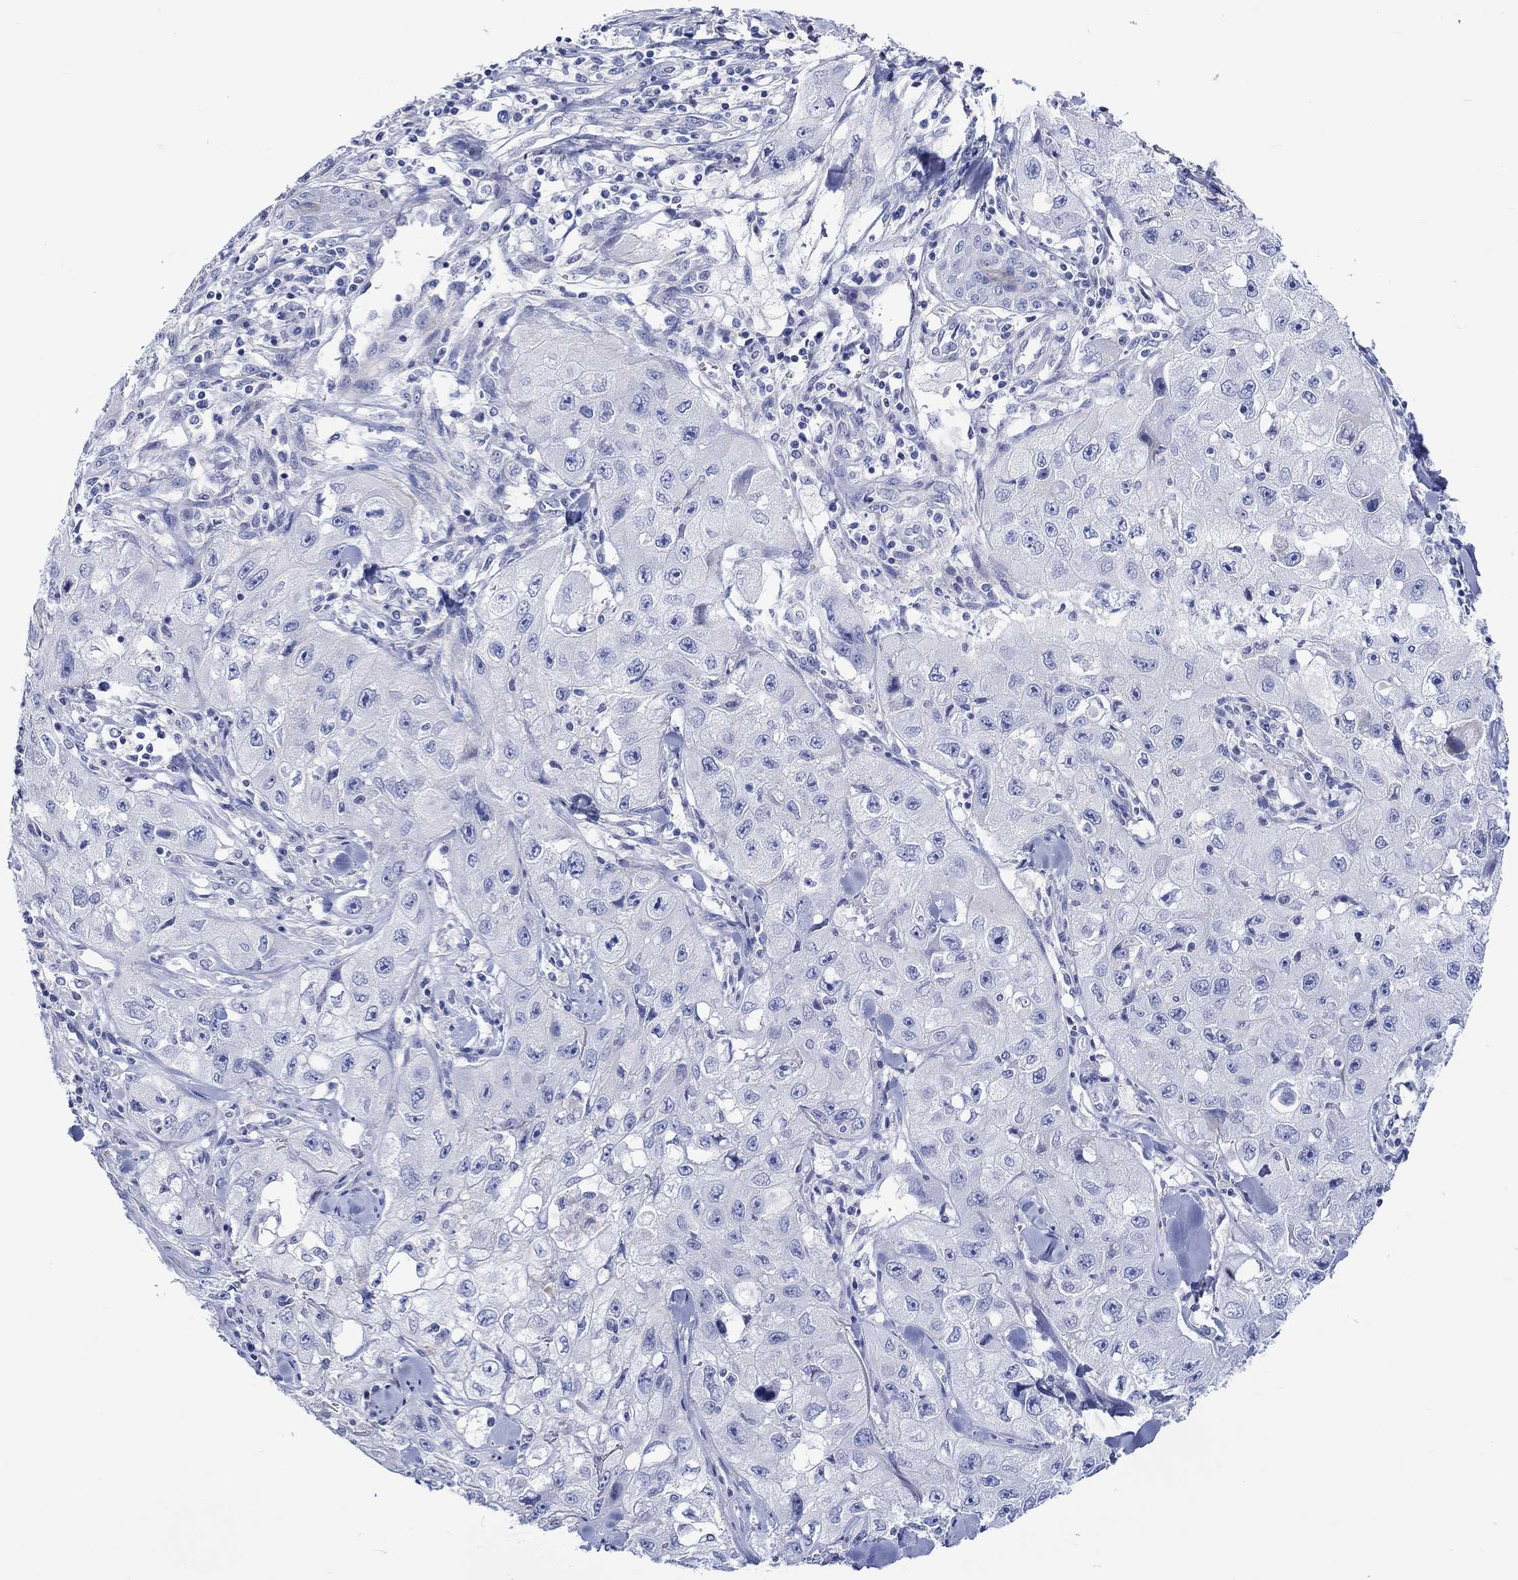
{"staining": {"intensity": "negative", "quantity": "none", "location": "none"}, "tissue": "skin cancer", "cell_type": "Tumor cells", "image_type": "cancer", "snomed": [{"axis": "morphology", "description": "Squamous cell carcinoma, NOS"}, {"axis": "topography", "description": "Skin"}, {"axis": "topography", "description": "Subcutis"}], "caption": "Protein analysis of squamous cell carcinoma (skin) demonstrates no significant expression in tumor cells. The staining was performed using DAB to visualize the protein expression in brown, while the nuclei were stained in blue with hematoxylin (Magnification: 20x).", "gene": "NRIP3", "patient": {"sex": "male", "age": 73}}